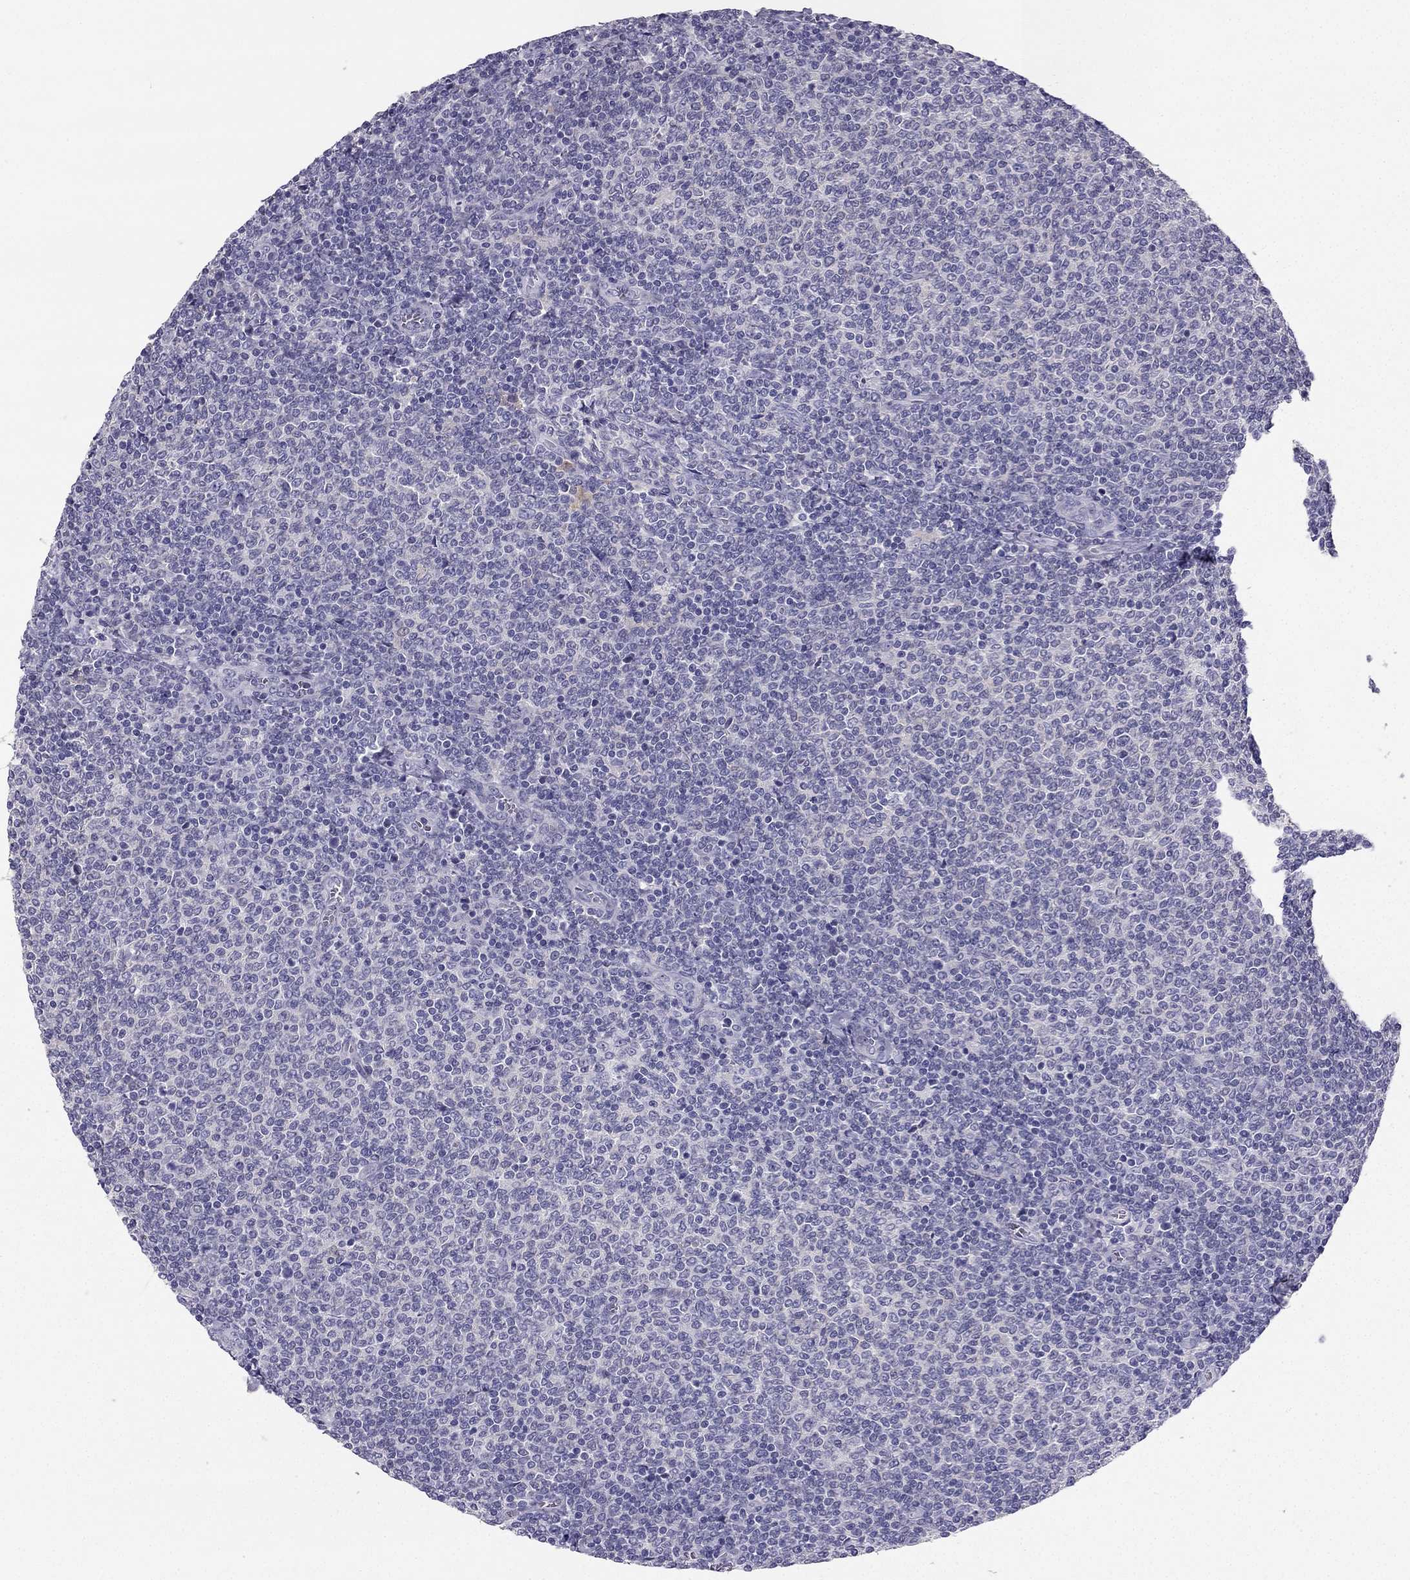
{"staining": {"intensity": "negative", "quantity": "none", "location": "none"}, "tissue": "lymphoma", "cell_type": "Tumor cells", "image_type": "cancer", "snomed": [{"axis": "morphology", "description": "Malignant lymphoma, non-Hodgkin's type, Low grade"}, {"axis": "topography", "description": "Lymph node"}], "caption": "An IHC photomicrograph of lymphoma is shown. There is no staining in tumor cells of lymphoma.", "gene": "LMTK3", "patient": {"sex": "male", "age": 52}}